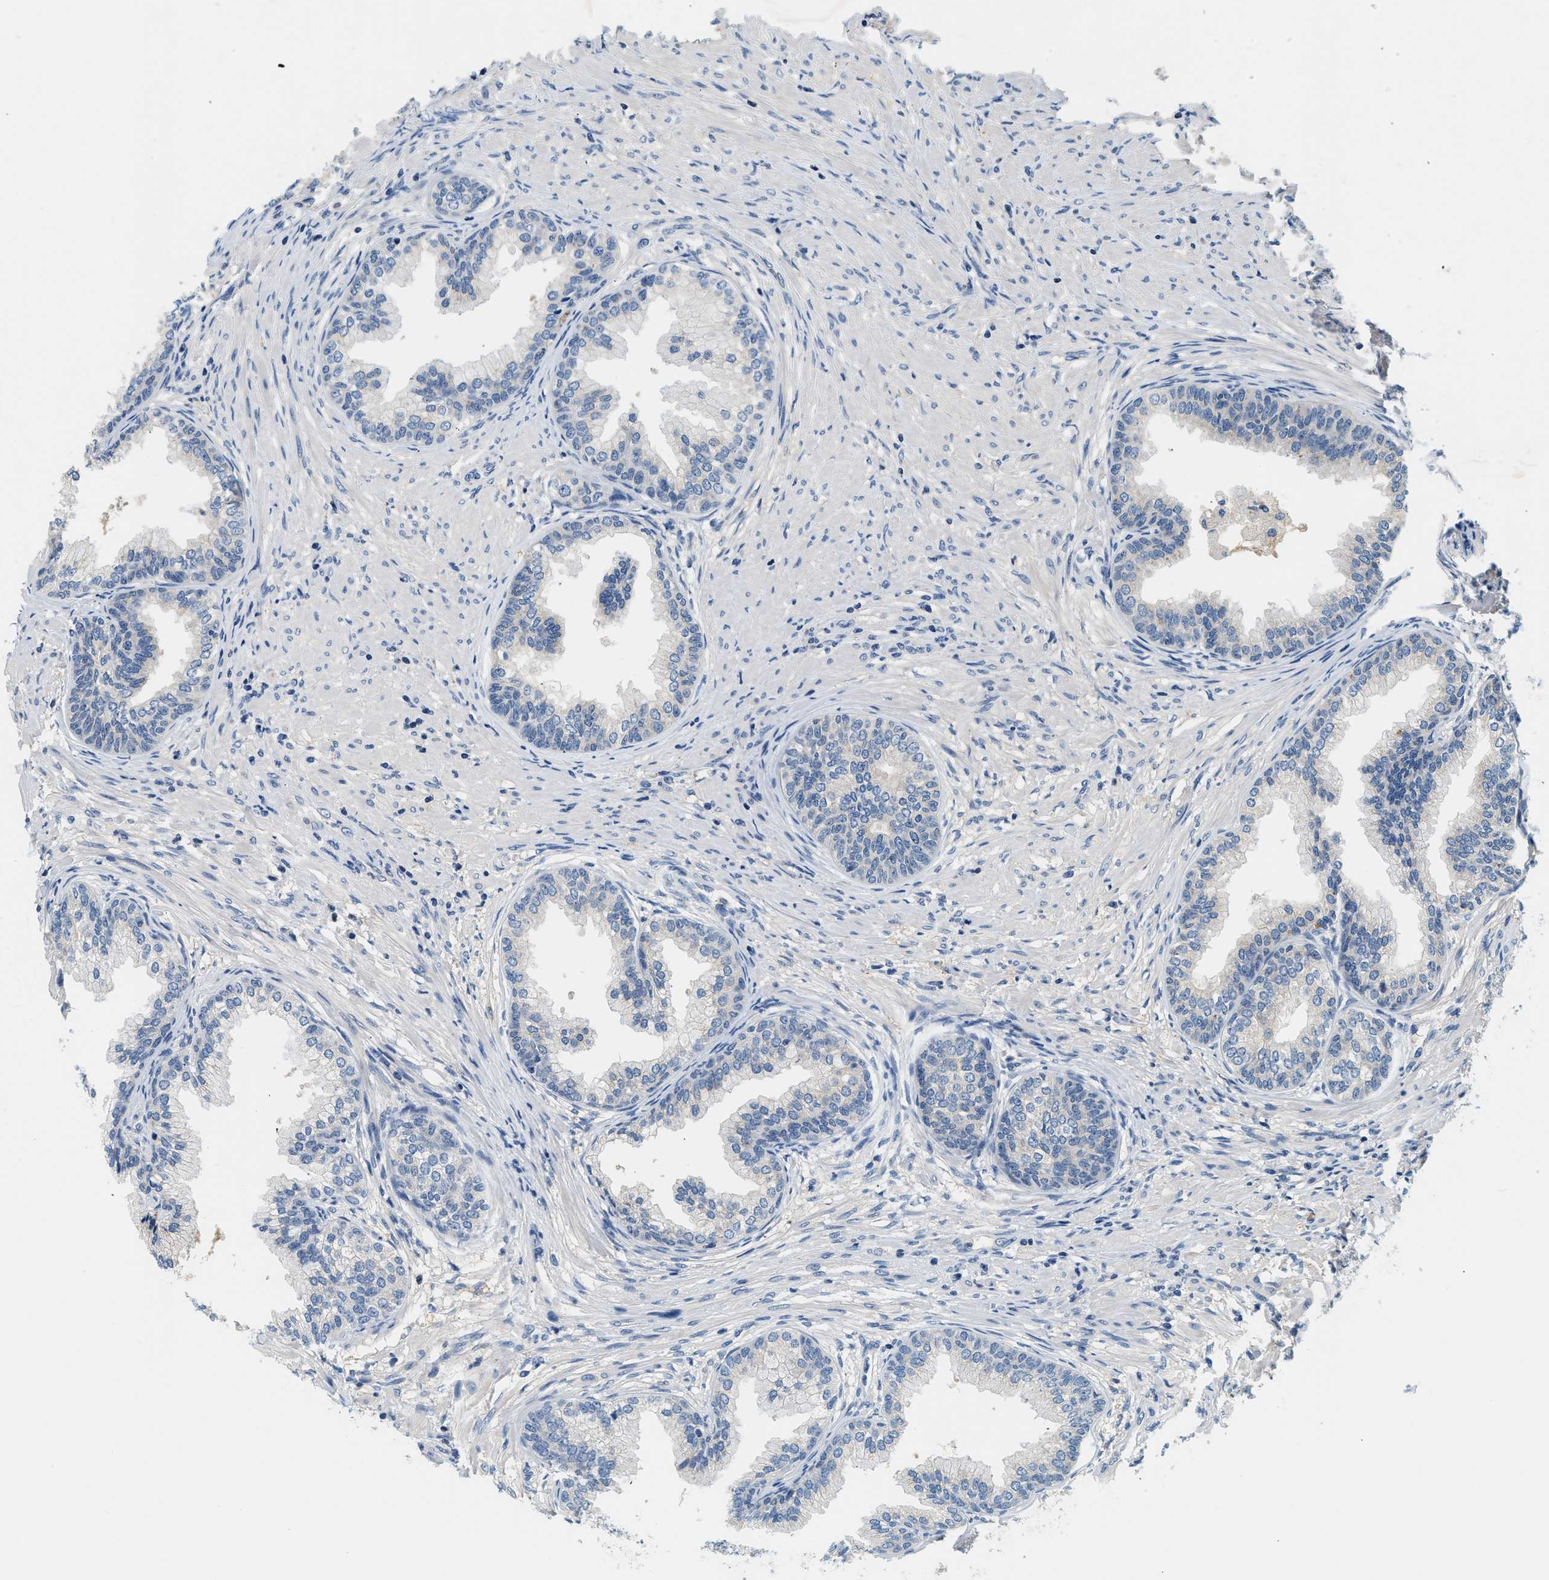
{"staining": {"intensity": "negative", "quantity": "none", "location": "none"}, "tissue": "prostate", "cell_type": "Glandular cells", "image_type": "normal", "snomed": [{"axis": "morphology", "description": "Normal tissue, NOS"}, {"axis": "topography", "description": "Prostate"}], "caption": "Glandular cells show no significant staining in benign prostate.", "gene": "SLC35E1", "patient": {"sex": "male", "age": 76}}